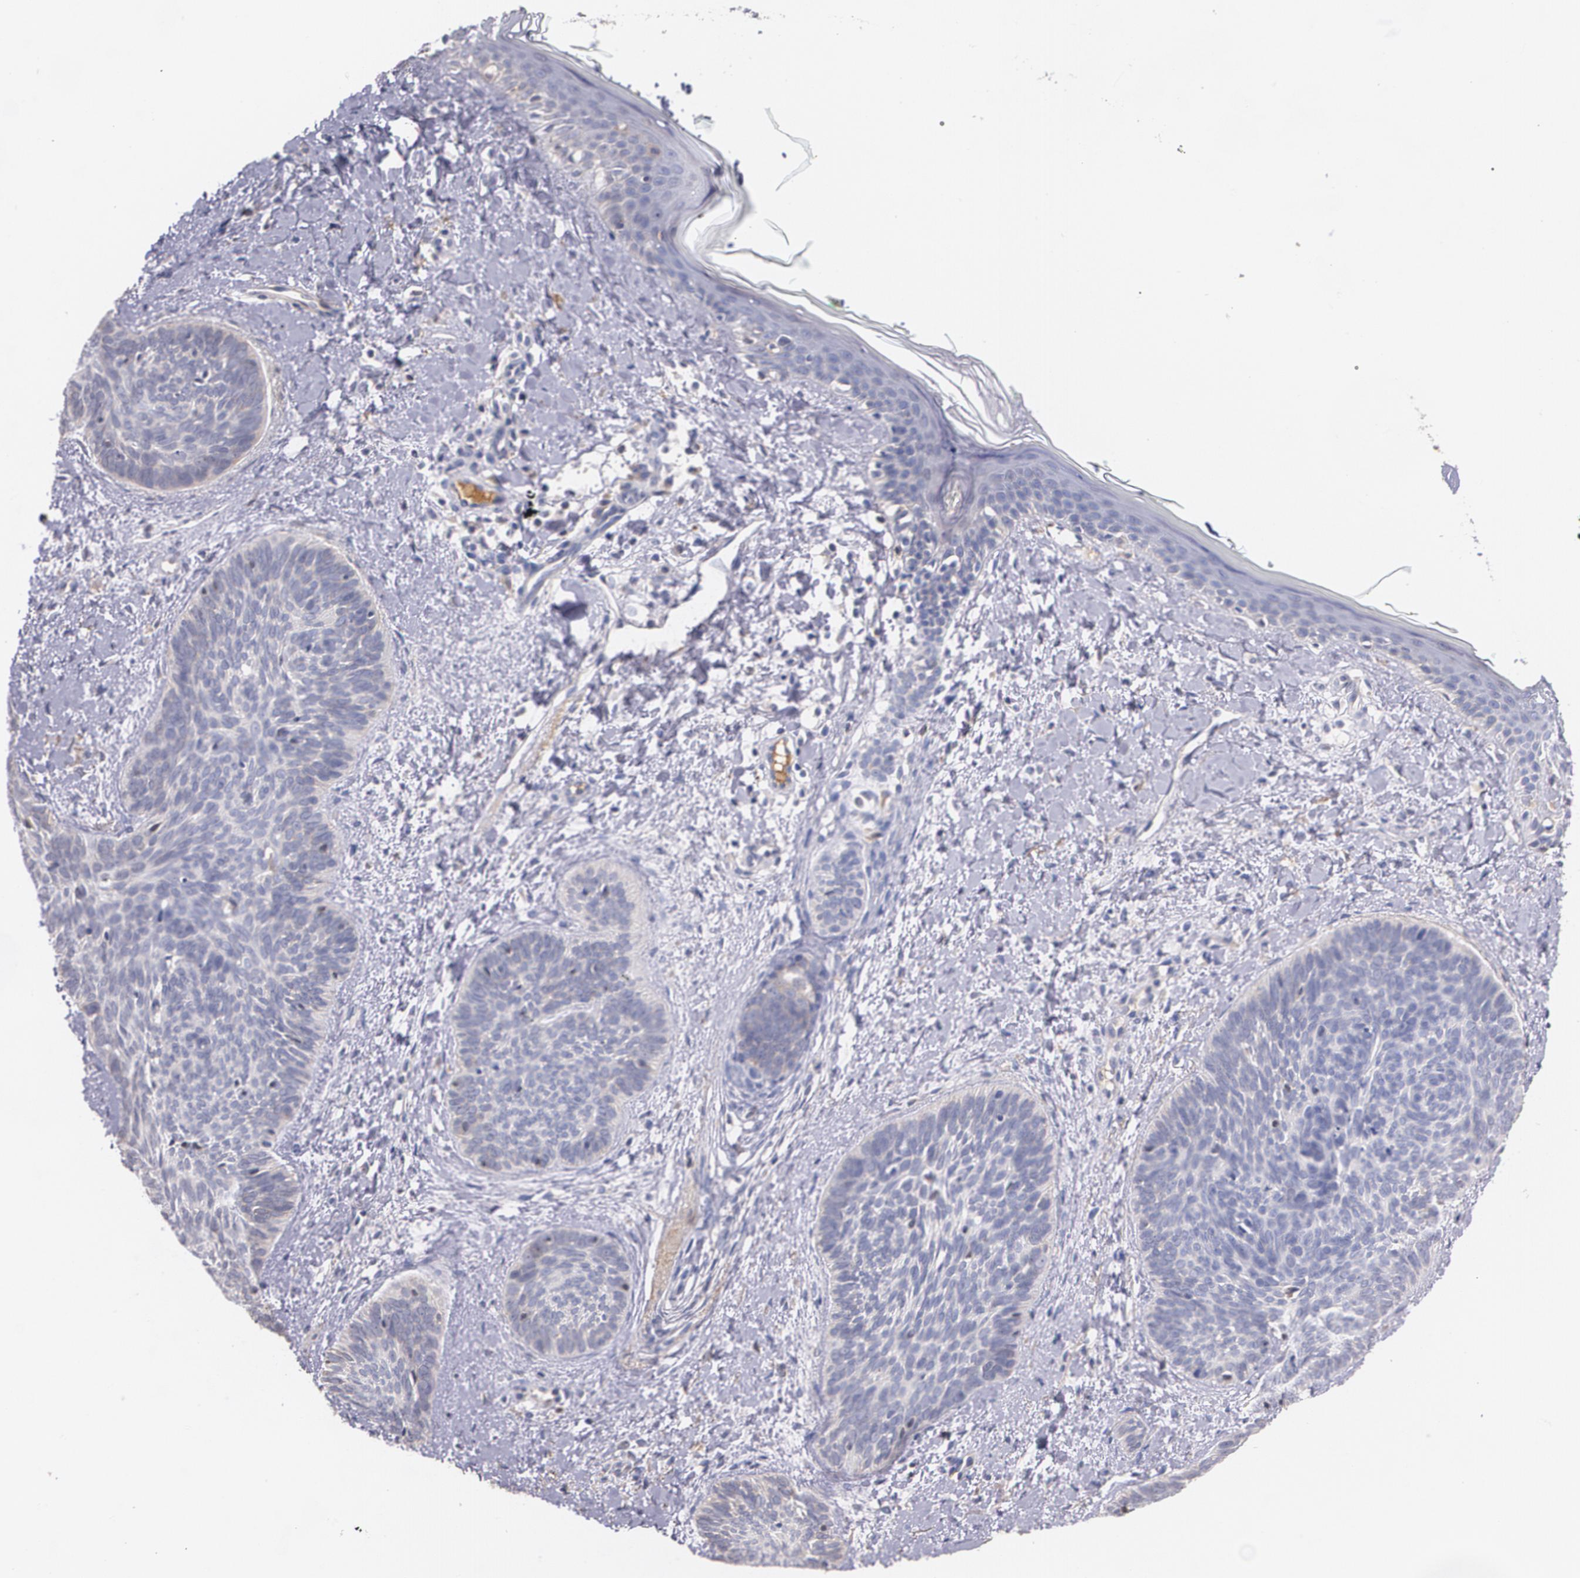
{"staining": {"intensity": "weak", "quantity": "<25%", "location": "cytoplasmic/membranous"}, "tissue": "skin cancer", "cell_type": "Tumor cells", "image_type": "cancer", "snomed": [{"axis": "morphology", "description": "Basal cell carcinoma"}, {"axis": "topography", "description": "Skin"}], "caption": "Tumor cells show no significant staining in basal cell carcinoma (skin).", "gene": "AMBP", "patient": {"sex": "female", "age": 81}}